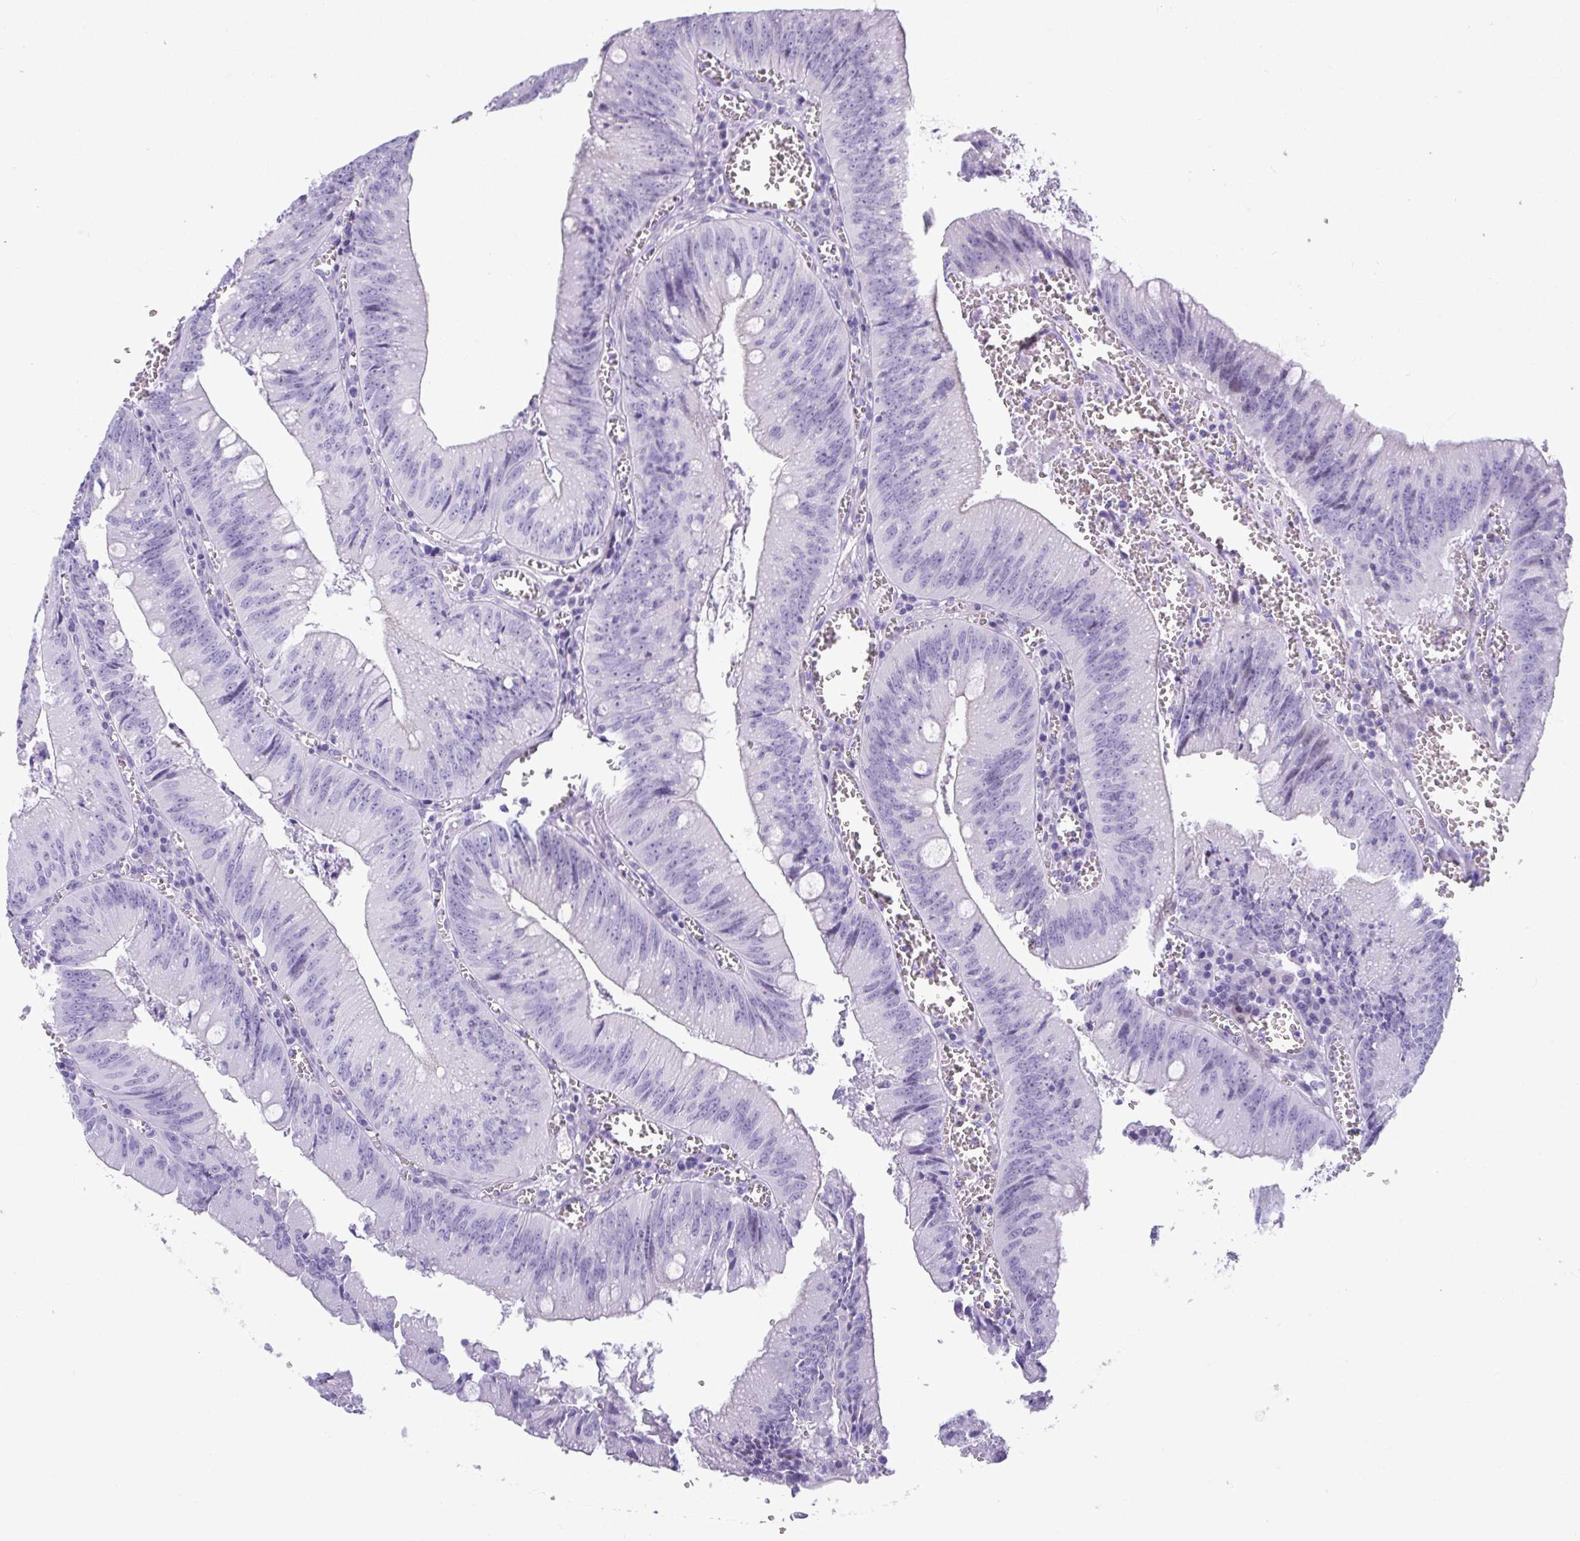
{"staining": {"intensity": "negative", "quantity": "none", "location": "none"}, "tissue": "colorectal cancer", "cell_type": "Tumor cells", "image_type": "cancer", "snomed": [{"axis": "morphology", "description": "Adenocarcinoma, NOS"}, {"axis": "topography", "description": "Rectum"}], "caption": "IHC photomicrograph of colorectal cancer stained for a protein (brown), which exhibits no staining in tumor cells.", "gene": "TTC30B", "patient": {"sex": "female", "age": 81}}